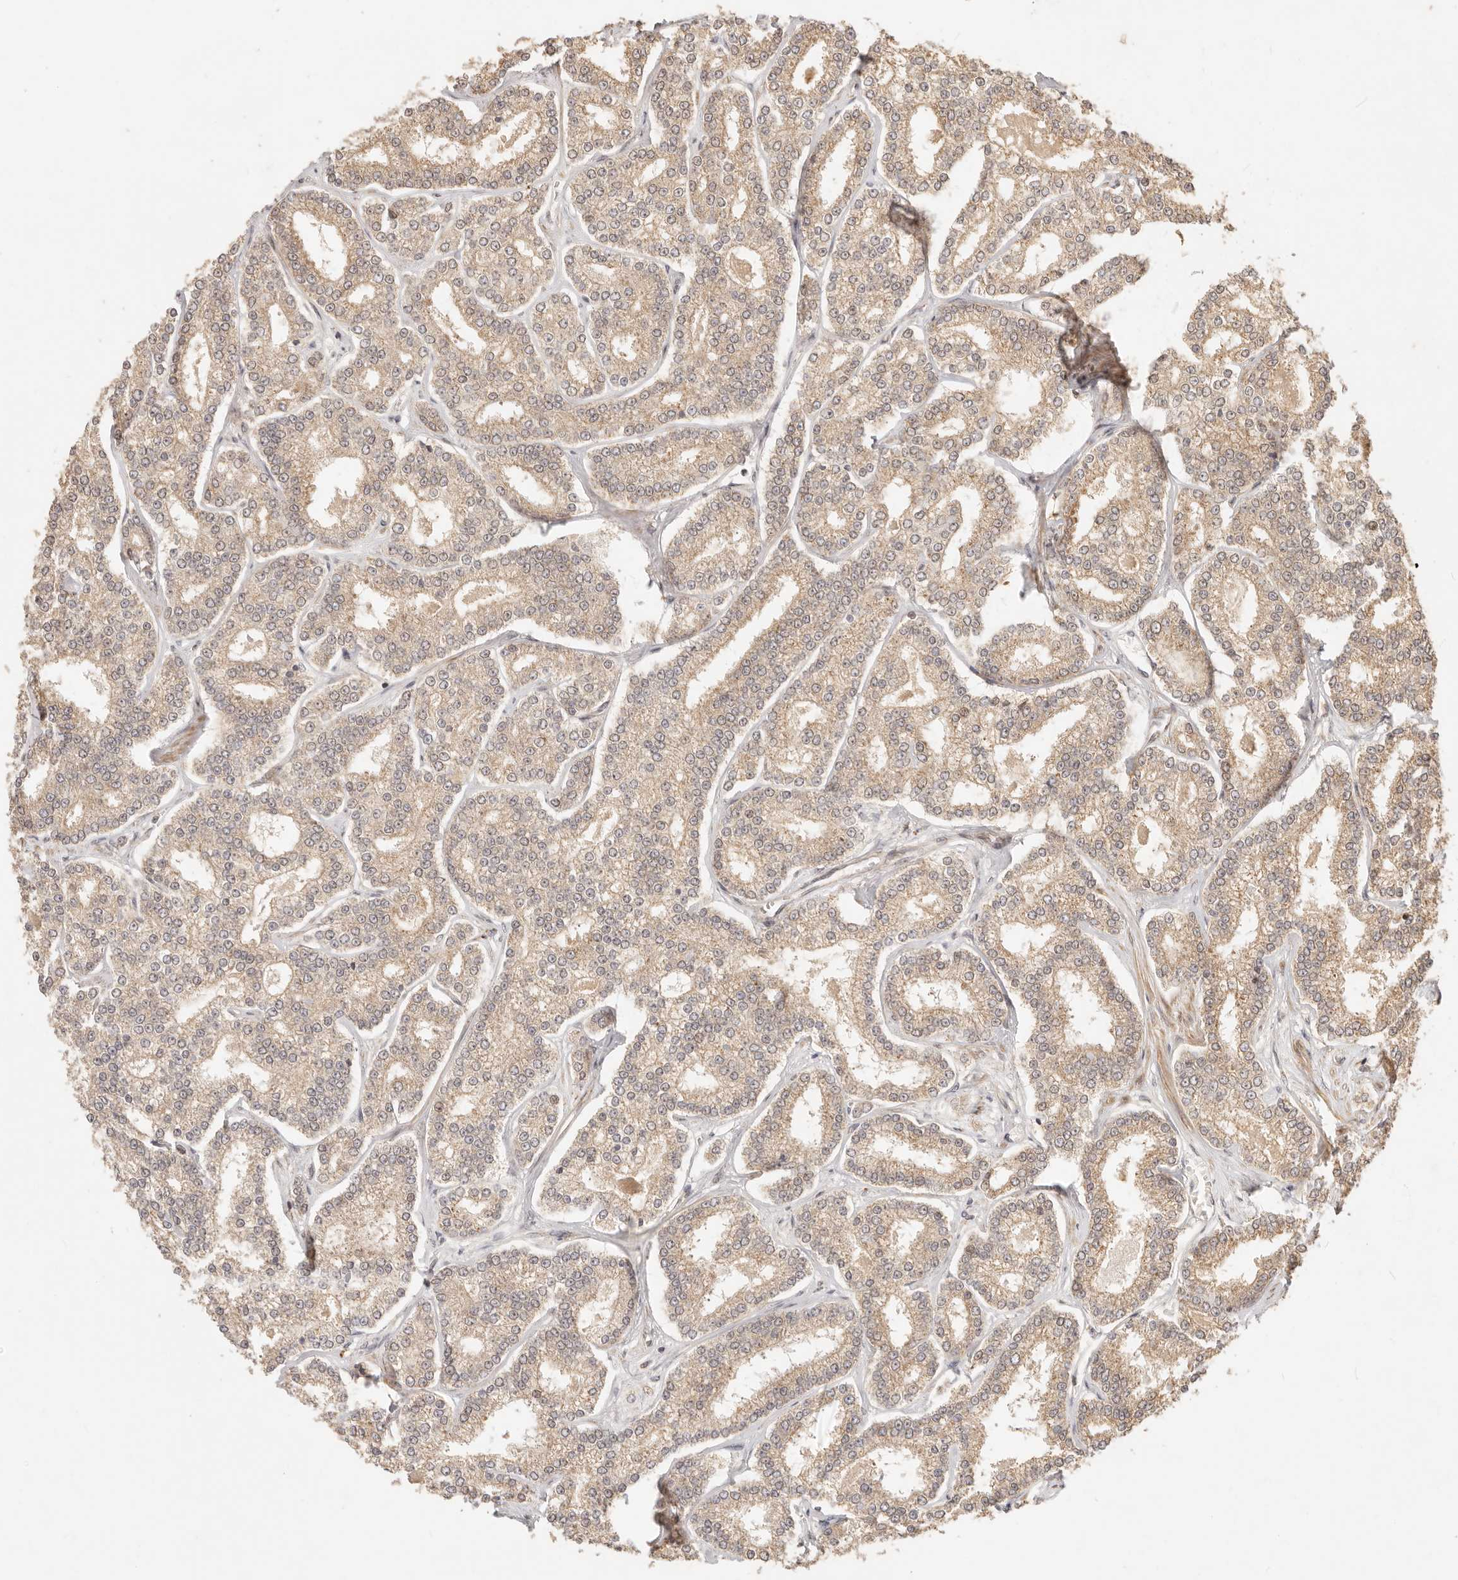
{"staining": {"intensity": "weak", "quantity": ">75%", "location": "cytoplasmic/membranous"}, "tissue": "prostate cancer", "cell_type": "Tumor cells", "image_type": "cancer", "snomed": [{"axis": "morphology", "description": "Normal tissue, NOS"}, {"axis": "morphology", "description": "Adenocarcinoma, High grade"}, {"axis": "topography", "description": "Prostate"}], "caption": "Adenocarcinoma (high-grade) (prostate) stained with DAB (3,3'-diaminobenzidine) immunohistochemistry (IHC) demonstrates low levels of weak cytoplasmic/membranous staining in about >75% of tumor cells.", "gene": "TIMM17A", "patient": {"sex": "male", "age": 83}}